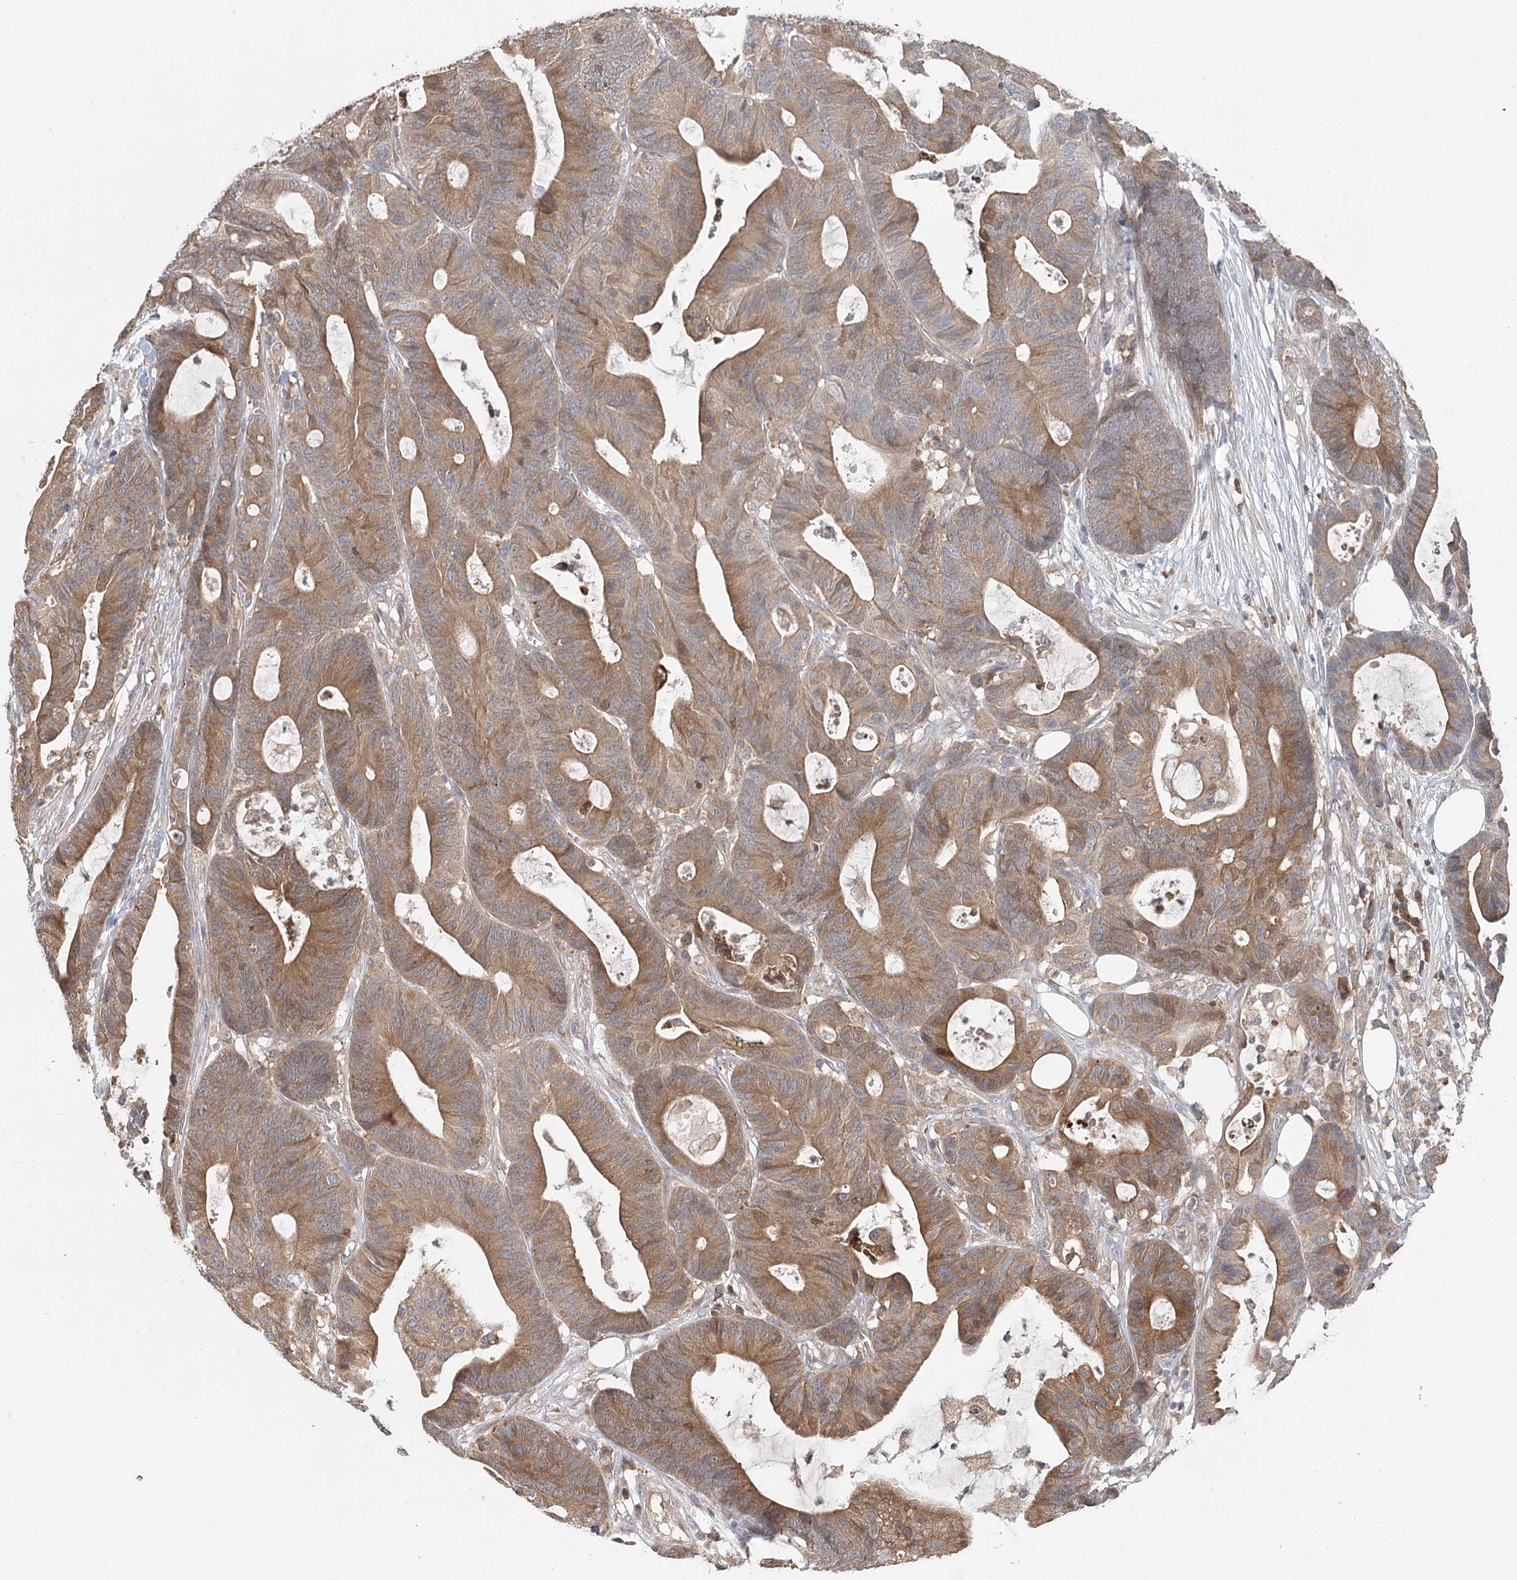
{"staining": {"intensity": "moderate", "quantity": ">75%", "location": "cytoplasmic/membranous"}, "tissue": "colorectal cancer", "cell_type": "Tumor cells", "image_type": "cancer", "snomed": [{"axis": "morphology", "description": "Adenocarcinoma, NOS"}, {"axis": "topography", "description": "Colon"}], "caption": "Moderate cytoplasmic/membranous protein positivity is present in about >75% of tumor cells in colorectal adenocarcinoma.", "gene": "PAIP2", "patient": {"sex": "female", "age": 84}}